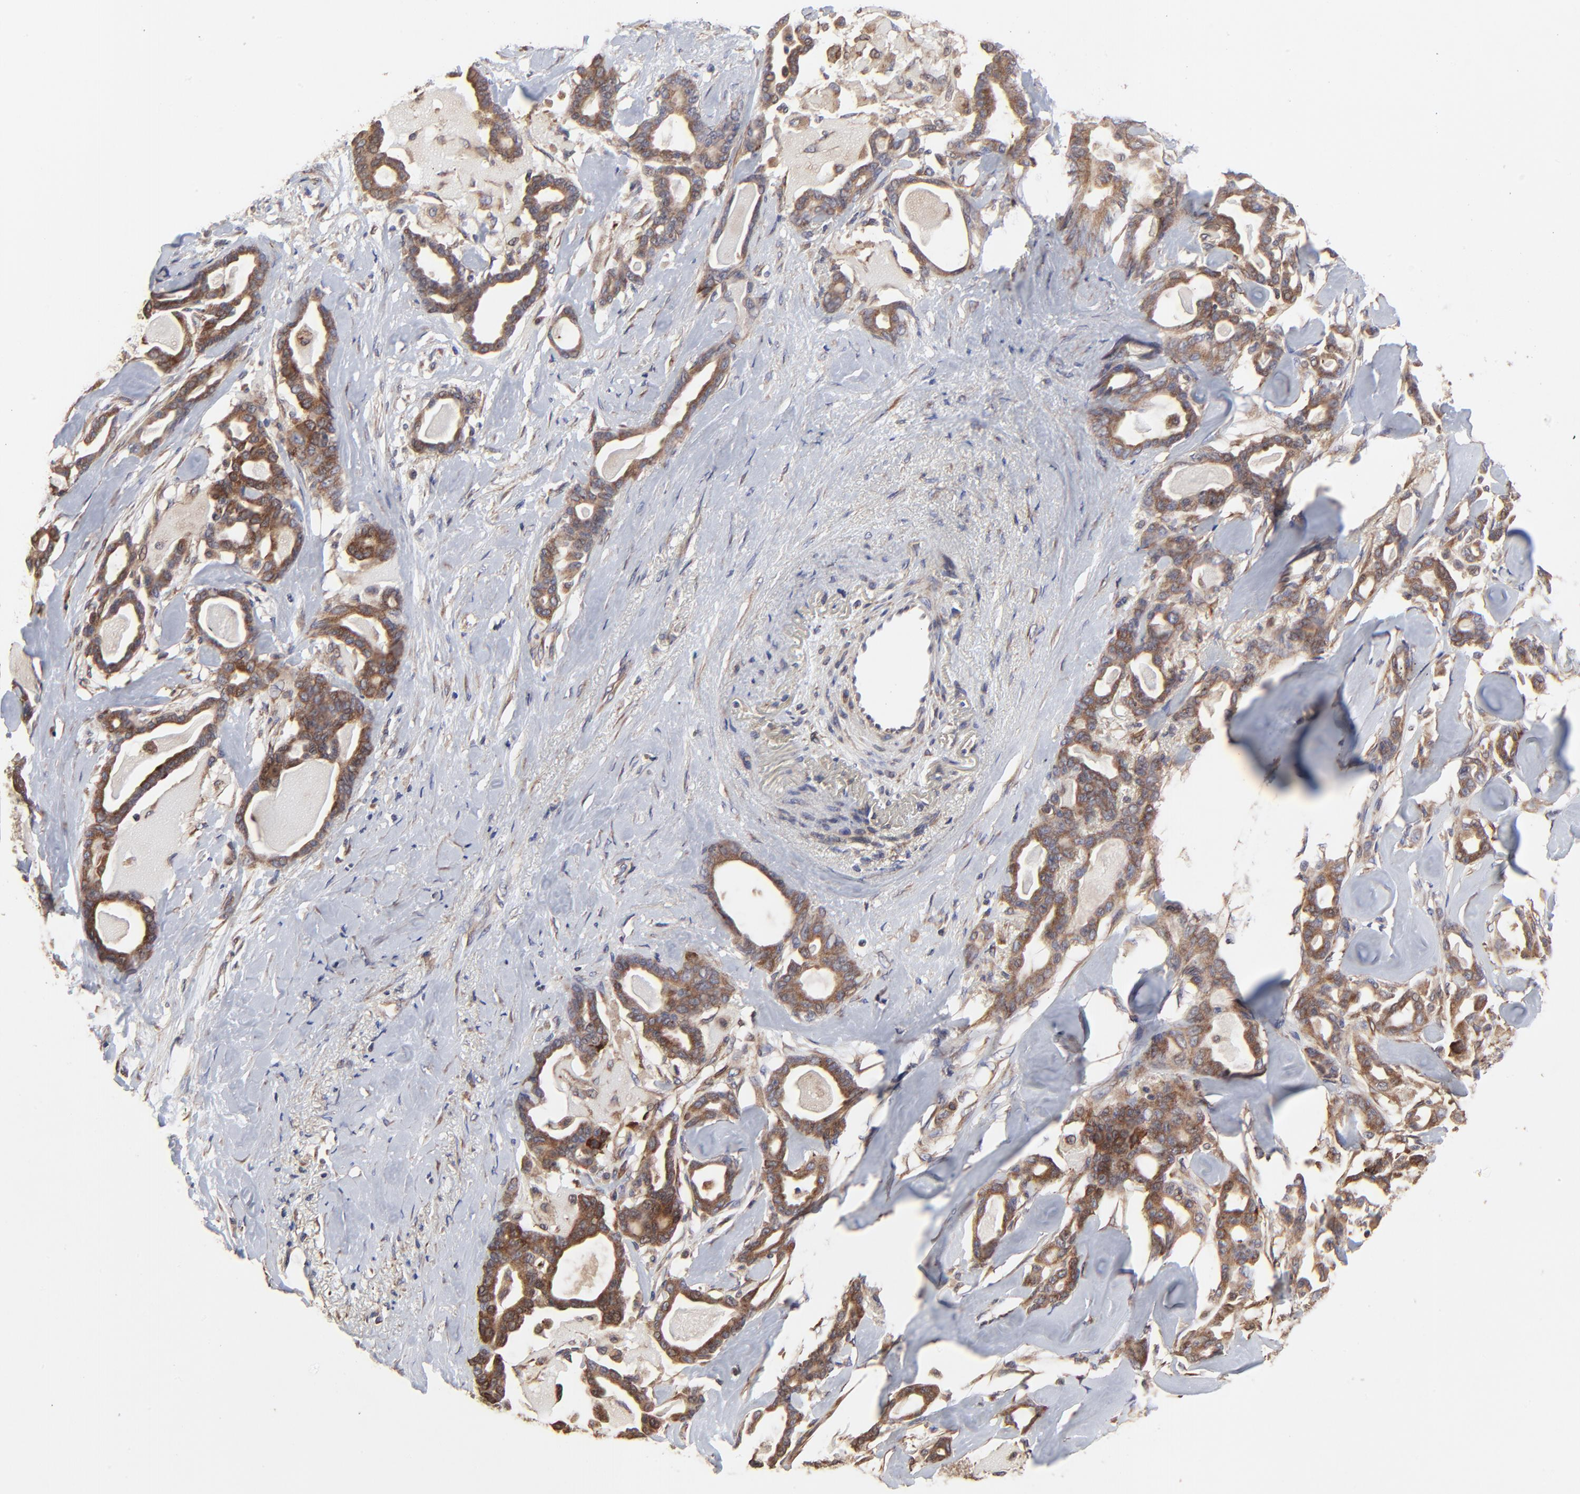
{"staining": {"intensity": "moderate", "quantity": ">75%", "location": "cytoplasmic/membranous"}, "tissue": "pancreatic cancer", "cell_type": "Tumor cells", "image_type": "cancer", "snomed": [{"axis": "morphology", "description": "Adenocarcinoma, NOS"}, {"axis": "topography", "description": "Pancreas"}], "caption": "Protein staining by immunohistochemistry (IHC) displays moderate cytoplasmic/membranous staining in about >75% of tumor cells in adenocarcinoma (pancreatic). The protein is shown in brown color, while the nuclei are stained blue.", "gene": "ELP2", "patient": {"sex": "male", "age": 63}}